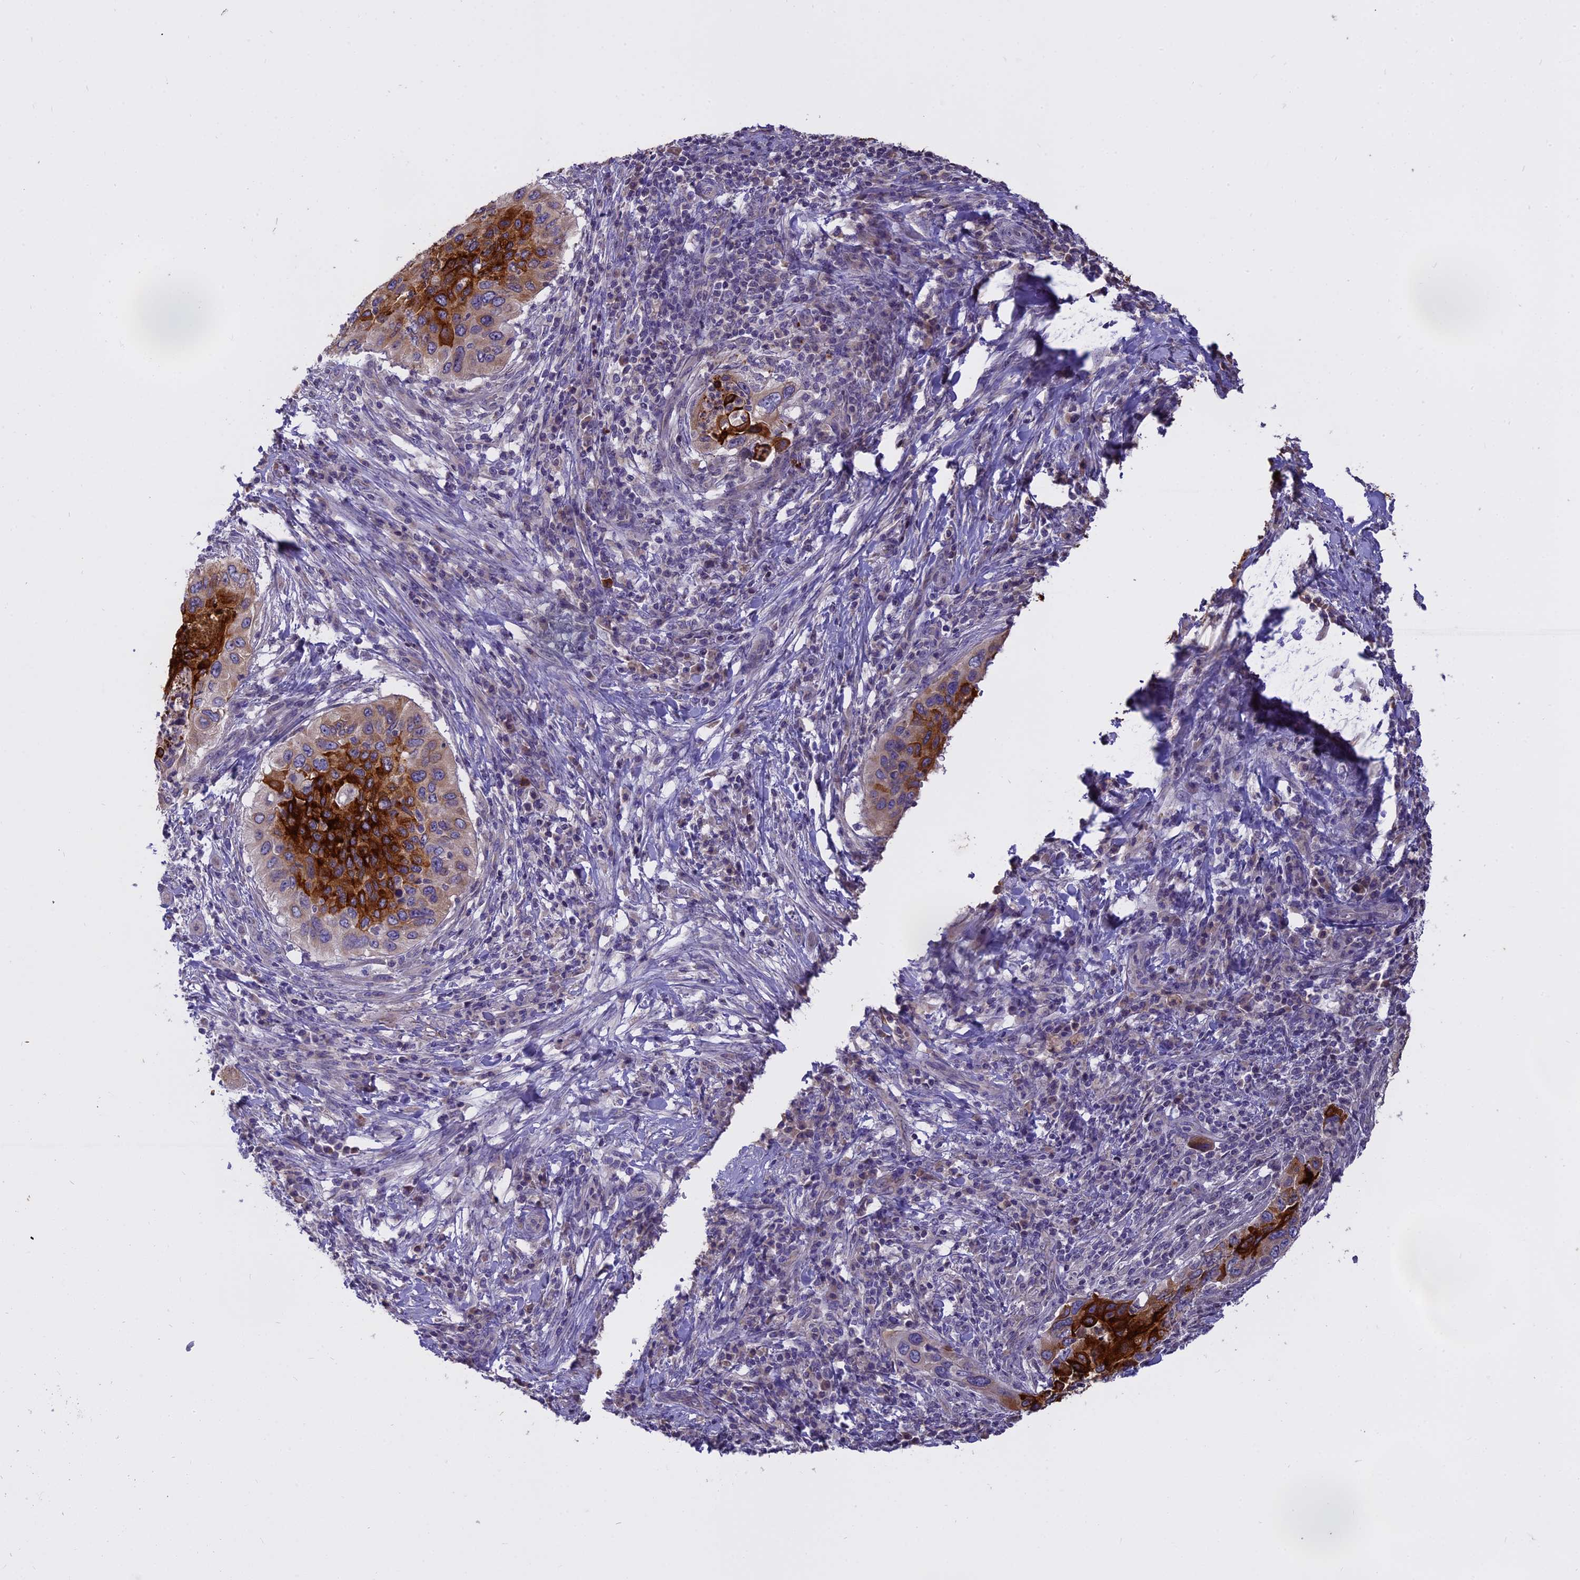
{"staining": {"intensity": "strong", "quantity": "25%-75%", "location": "cytoplasmic/membranous"}, "tissue": "cervical cancer", "cell_type": "Tumor cells", "image_type": "cancer", "snomed": [{"axis": "morphology", "description": "Squamous cell carcinoma, NOS"}, {"axis": "topography", "description": "Cervix"}], "caption": "DAB (3,3'-diaminobenzidine) immunohistochemical staining of cervical squamous cell carcinoma shows strong cytoplasmic/membranous protein positivity in approximately 25%-75% of tumor cells. The staining was performed using DAB (3,3'-diaminobenzidine), with brown indicating positive protein expression. Nuclei are stained blue with hematoxylin.", "gene": "WFDC2", "patient": {"sex": "female", "age": 38}}